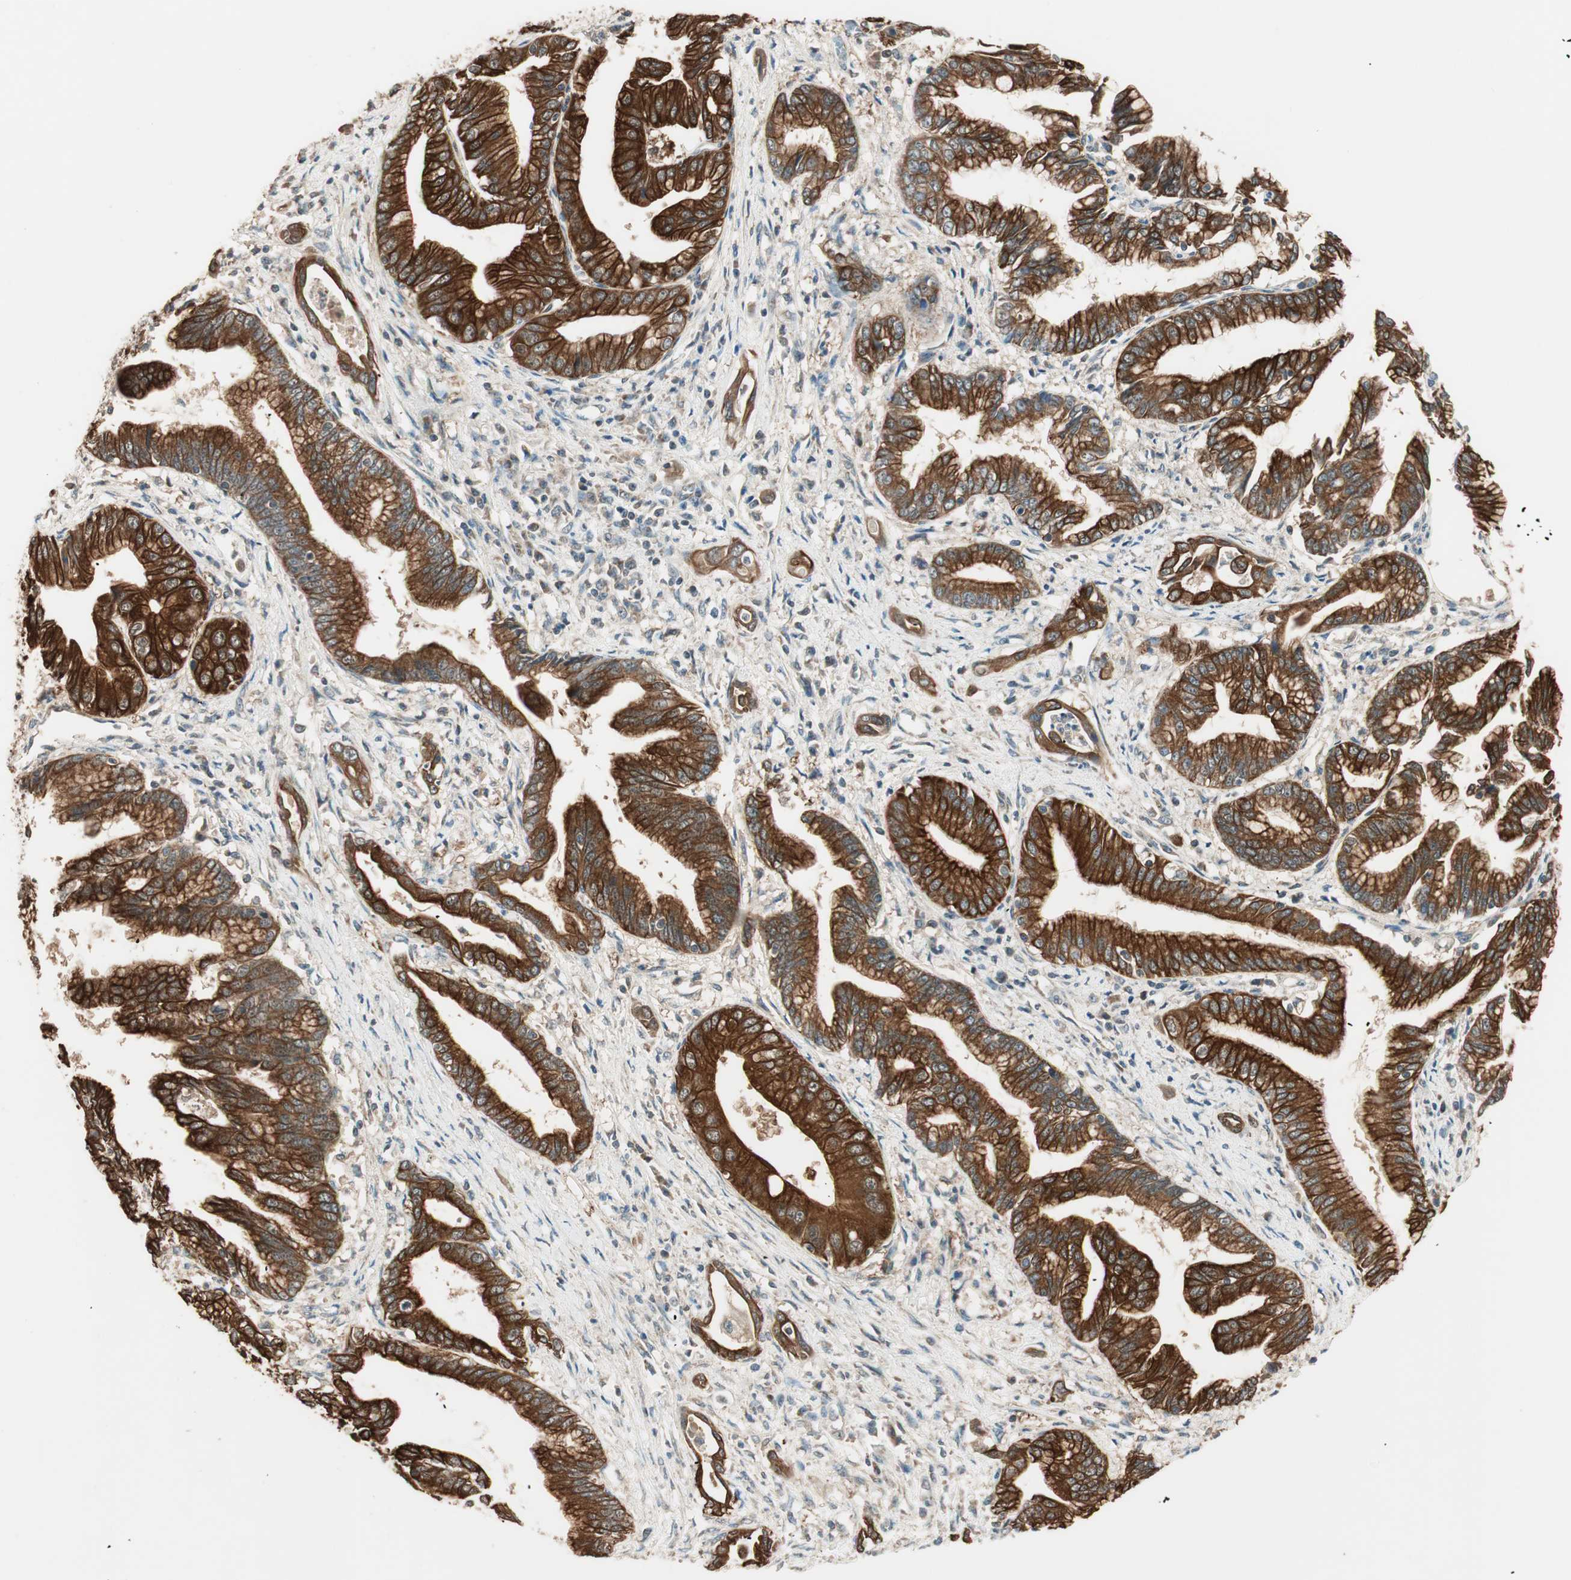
{"staining": {"intensity": "strong", "quantity": ">75%", "location": "cytoplasmic/membranous"}, "tissue": "pancreatic cancer", "cell_type": "Tumor cells", "image_type": "cancer", "snomed": [{"axis": "morphology", "description": "Adenocarcinoma, NOS"}, {"axis": "topography", "description": "Pancreas"}], "caption": "An image of human pancreatic cancer (adenocarcinoma) stained for a protein displays strong cytoplasmic/membranous brown staining in tumor cells.", "gene": "TRIM21", "patient": {"sex": "female", "age": 64}}